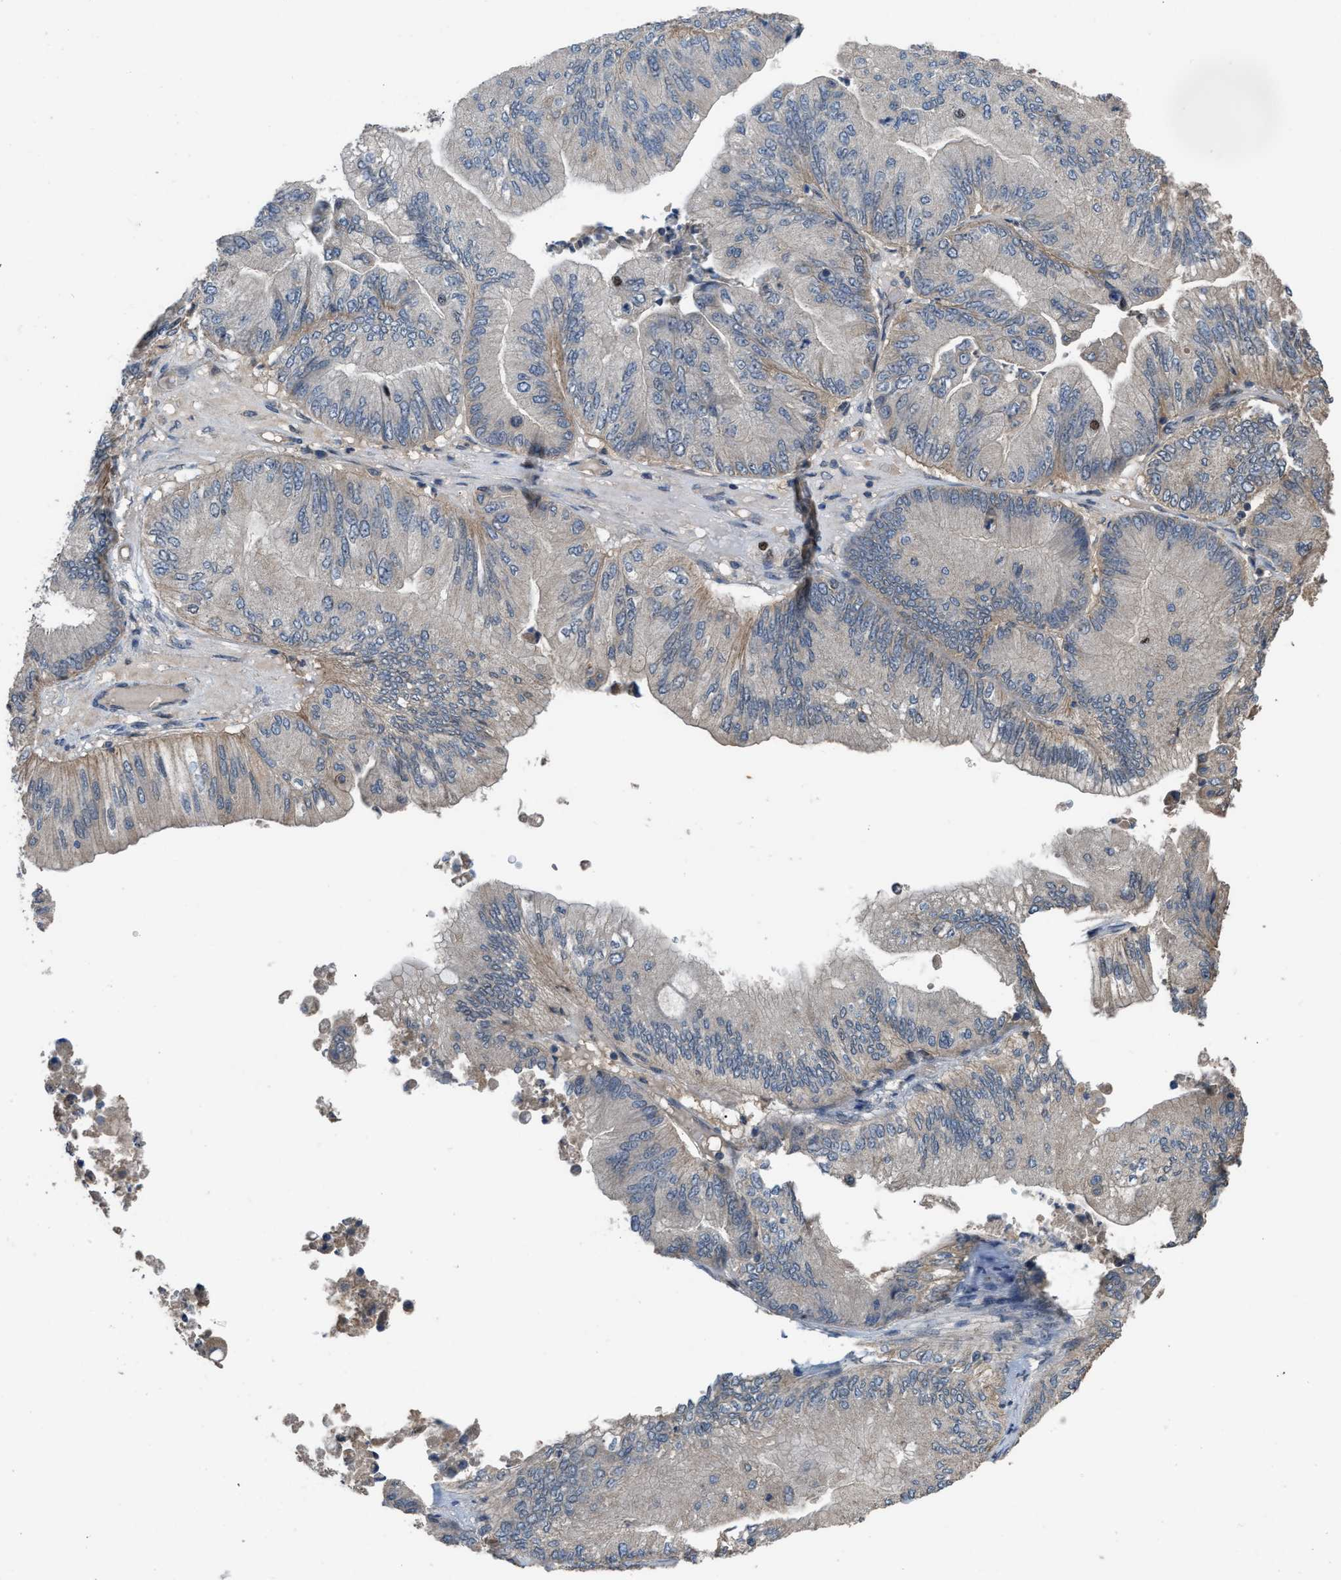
{"staining": {"intensity": "weak", "quantity": "<25%", "location": "cytoplasmic/membranous"}, "tissue": "ovarian cancer", "cell_type": "Tumor cells", "image_type": "cancer", "snomed": [{"axis": "morphology", "description": "Cystadenocarcinoma, mucinous, NOS"}, {"axis": "topography", "description": "Ovary"}], "caption": "Immunohistochemistry image of human ovarian cancer (mucinous cystadenocarcinoma) stained for a protein (brown), which demonstrates no expression in tumor cells. Brightfield microscopy of immunohistochemistry (IHC) stained with DAB (brown) and hematoxylin (blue), captured at high magnification.", "gene": "UTRN", "patient": {"sex": "female", "age": 61}}